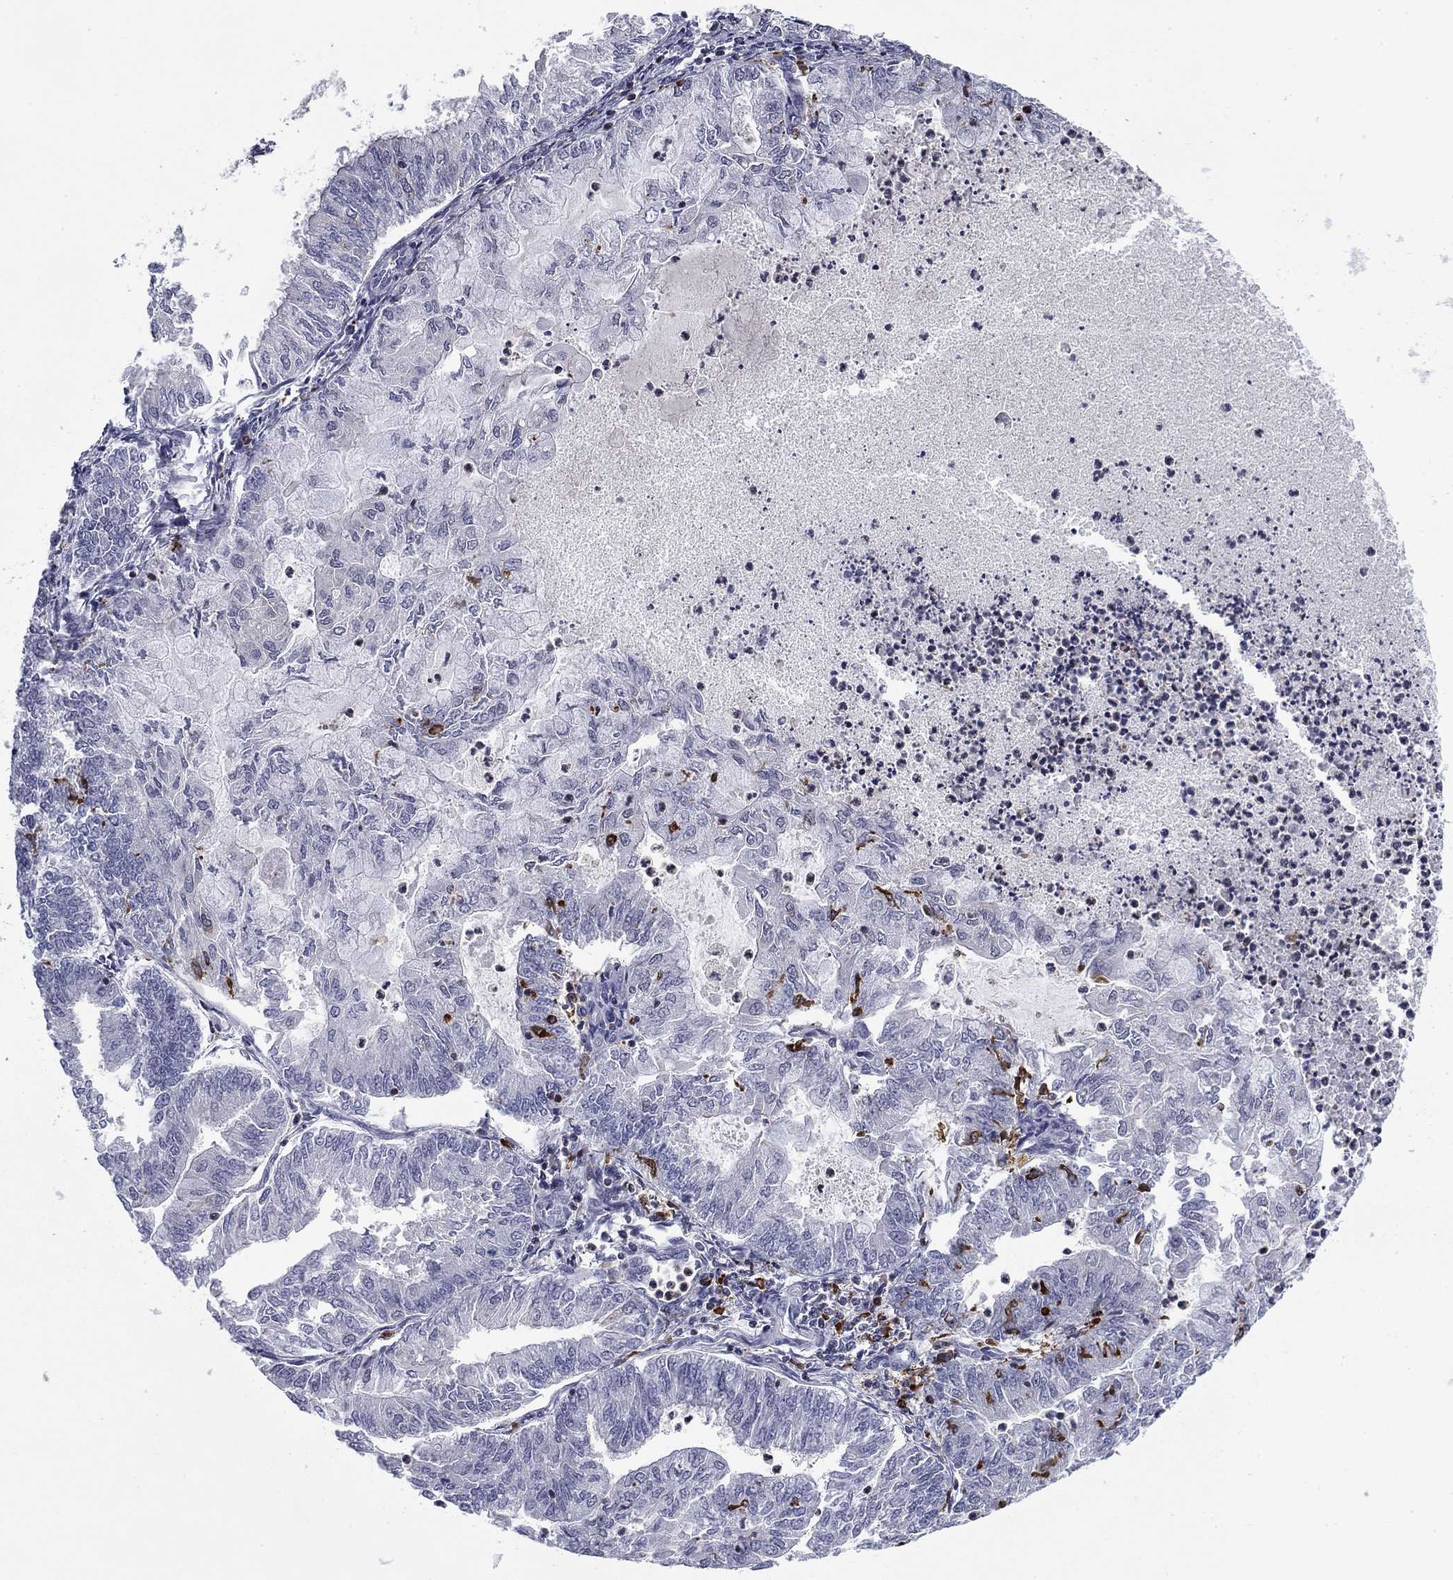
{"staining": {"intensity": "negative", "quantity": "none", "location": "none"}, "tissue": "endometrial cancer", "cell_type": "Tumor cells", "image_type": "cancer", "snomed": [{"axis": "morphology", "description": "Adenocarcinoma, NOS"}, {"axis": "topography", "description": "Endometrium"}], "caption": "Photomicrograph shows no significant protein expression in tumor cells of adenocarcinoma (endometrial).", "gene": "PLCB2", "patient": {"sex": "female", "age": 59}}